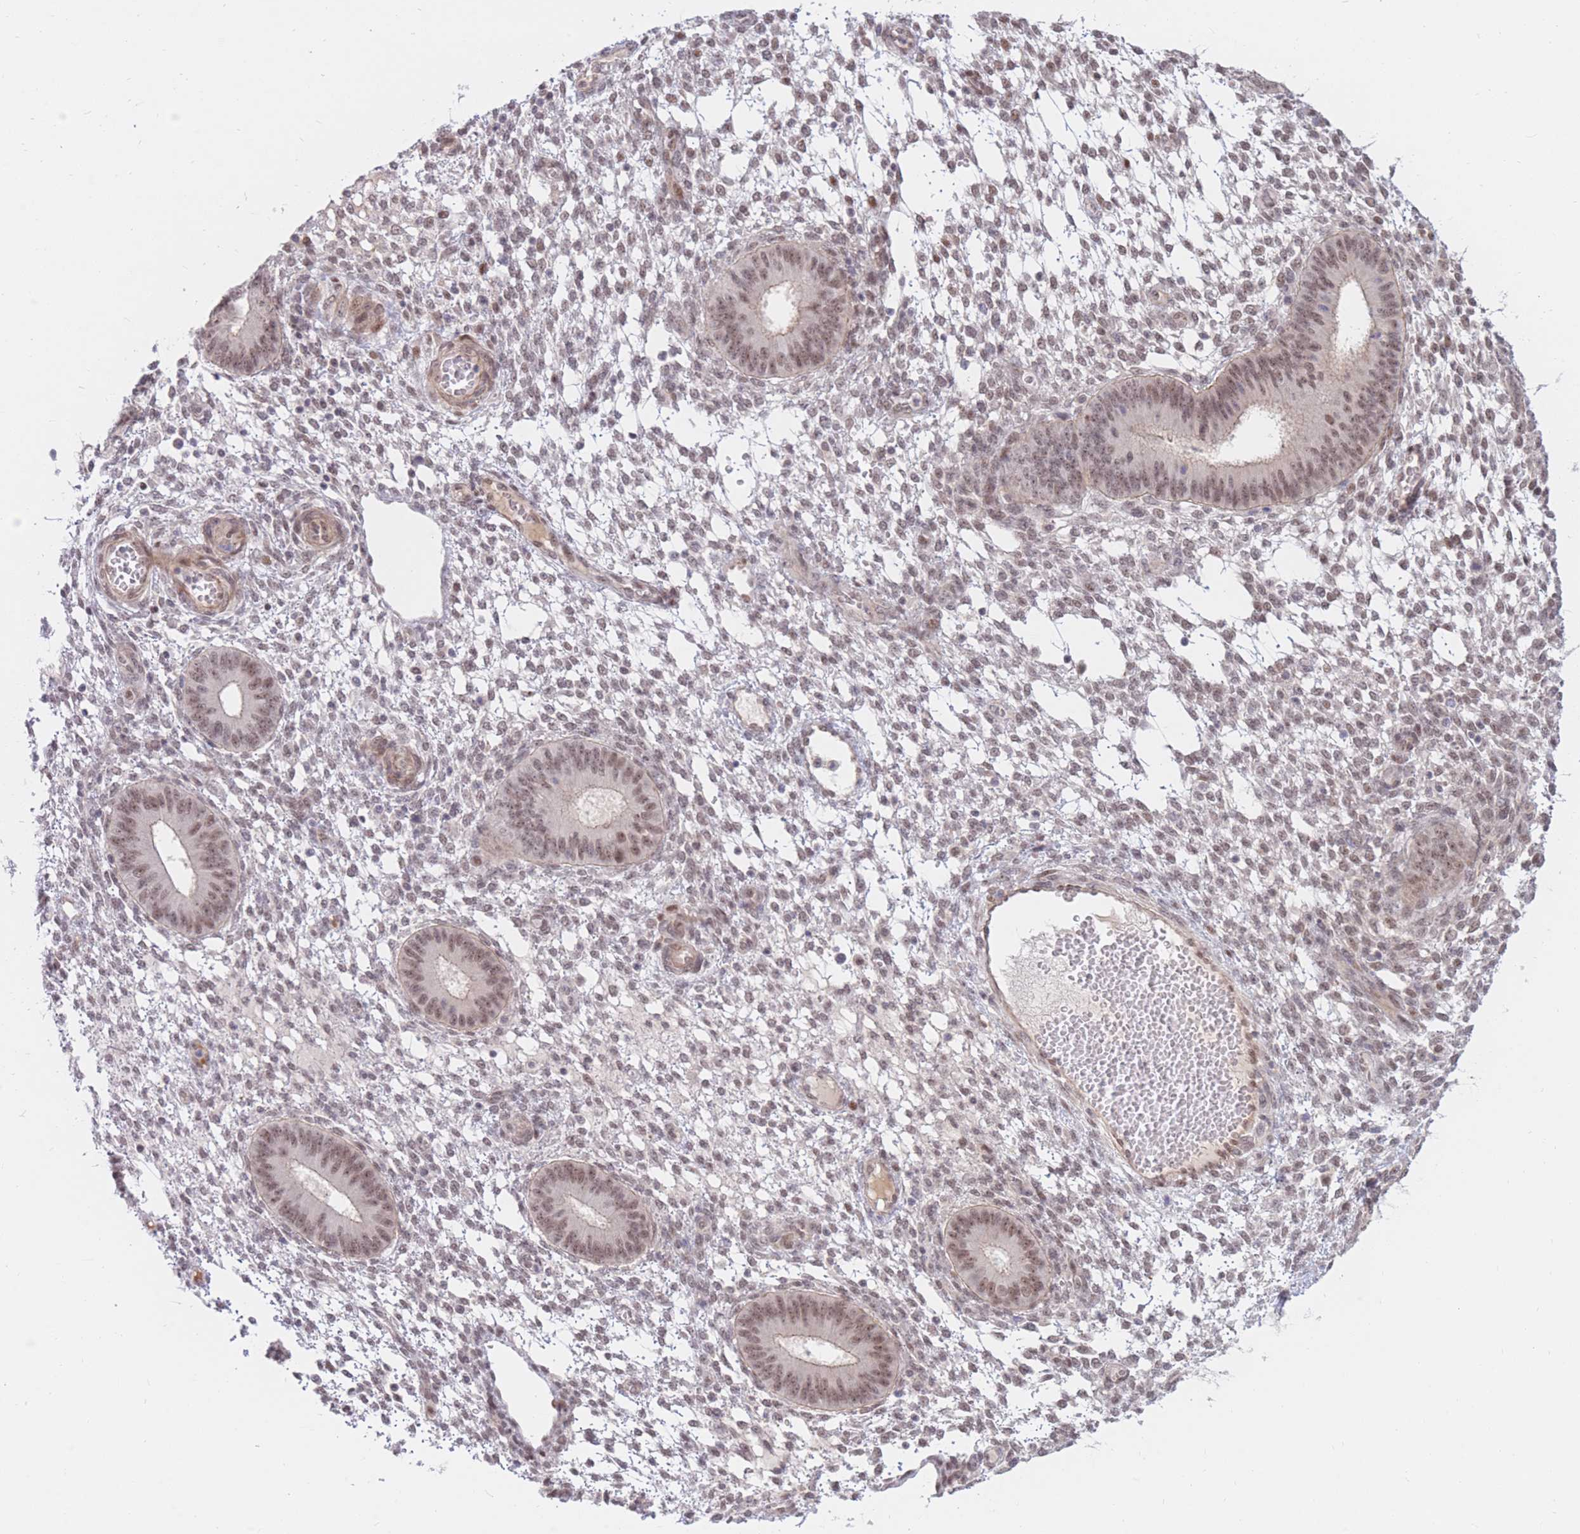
{"staining": {"intensity": "moderate", "quantity": ">75%", "location": "nuclear"}, "tissue": "endometrium", "cell_type": "Cells in endometrial stroma", "image_type": "normal", "snomed": [{"axis": "morphology", "description": "Normal tissue, NOS"}, {"axis": "topography", "description": "Endometrium"}], "caption": "High-power microscopy captured an IHC micrograph of normal endometrium, revealing moderate nuclear expression in about >75% of cells in endometrial stroma. (brown staining indicates protein expression, while blue staining denotes nuclei).", "gene": "ERICH6B", "patient": {"sex": "female", "age": 49}}